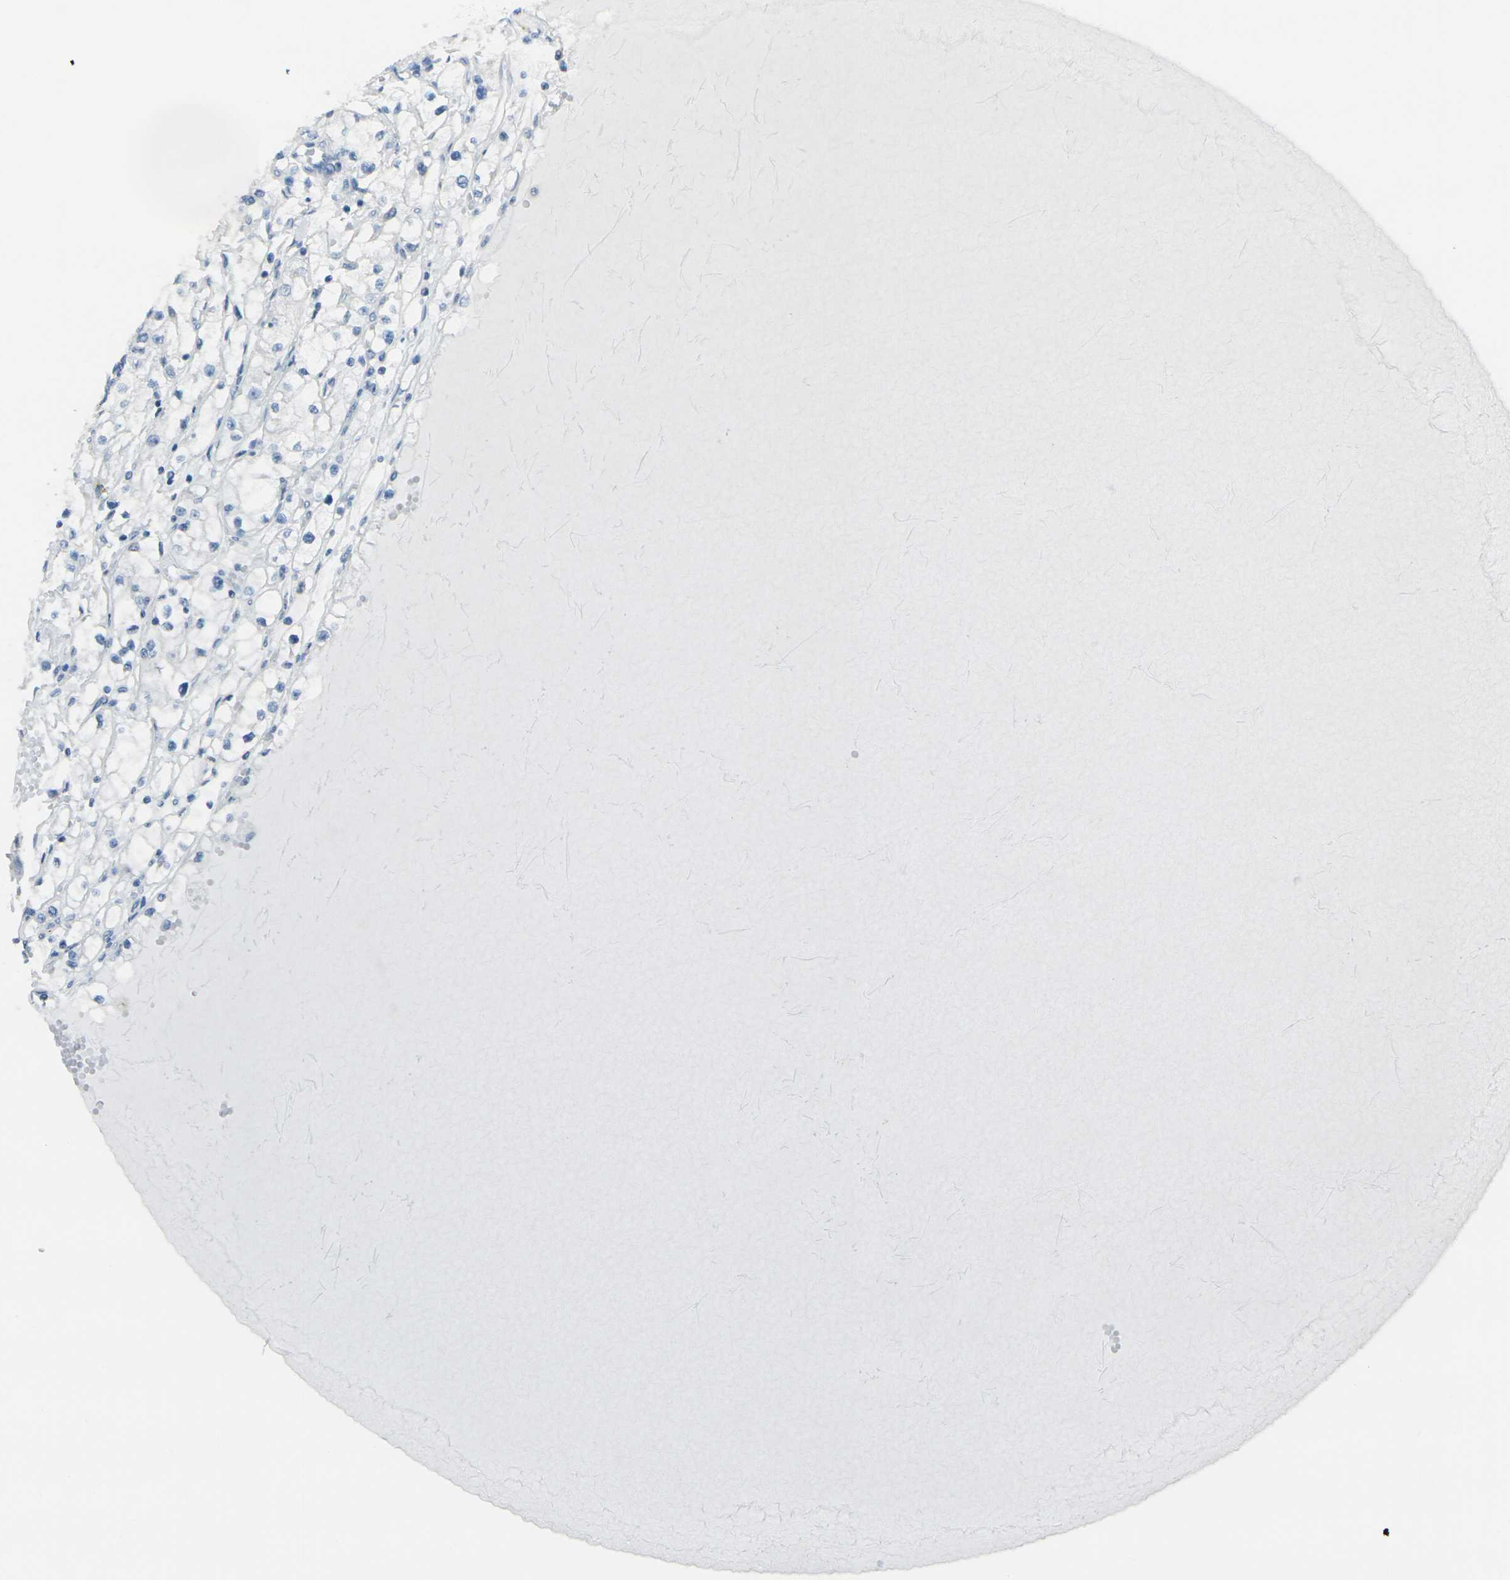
{"staining": {"intensity": "negative", "quantity": "none", "location": "none"}, "tissue": "renal cancer", "cell_type": "Tumor cells", "image_type": "cancer", "snomed": [{"axis": "morphology", "description": "Adenocarcinoma, NOS"}, {"axis": "topography", "description": "Kidney"}], "caption": "The immunohistochemistry (IHC) image has no significant expression in tumor cells of renal cancer tissue.", "gene": "ANKRD46", "patient": {"sex": "male", "age": 56}}